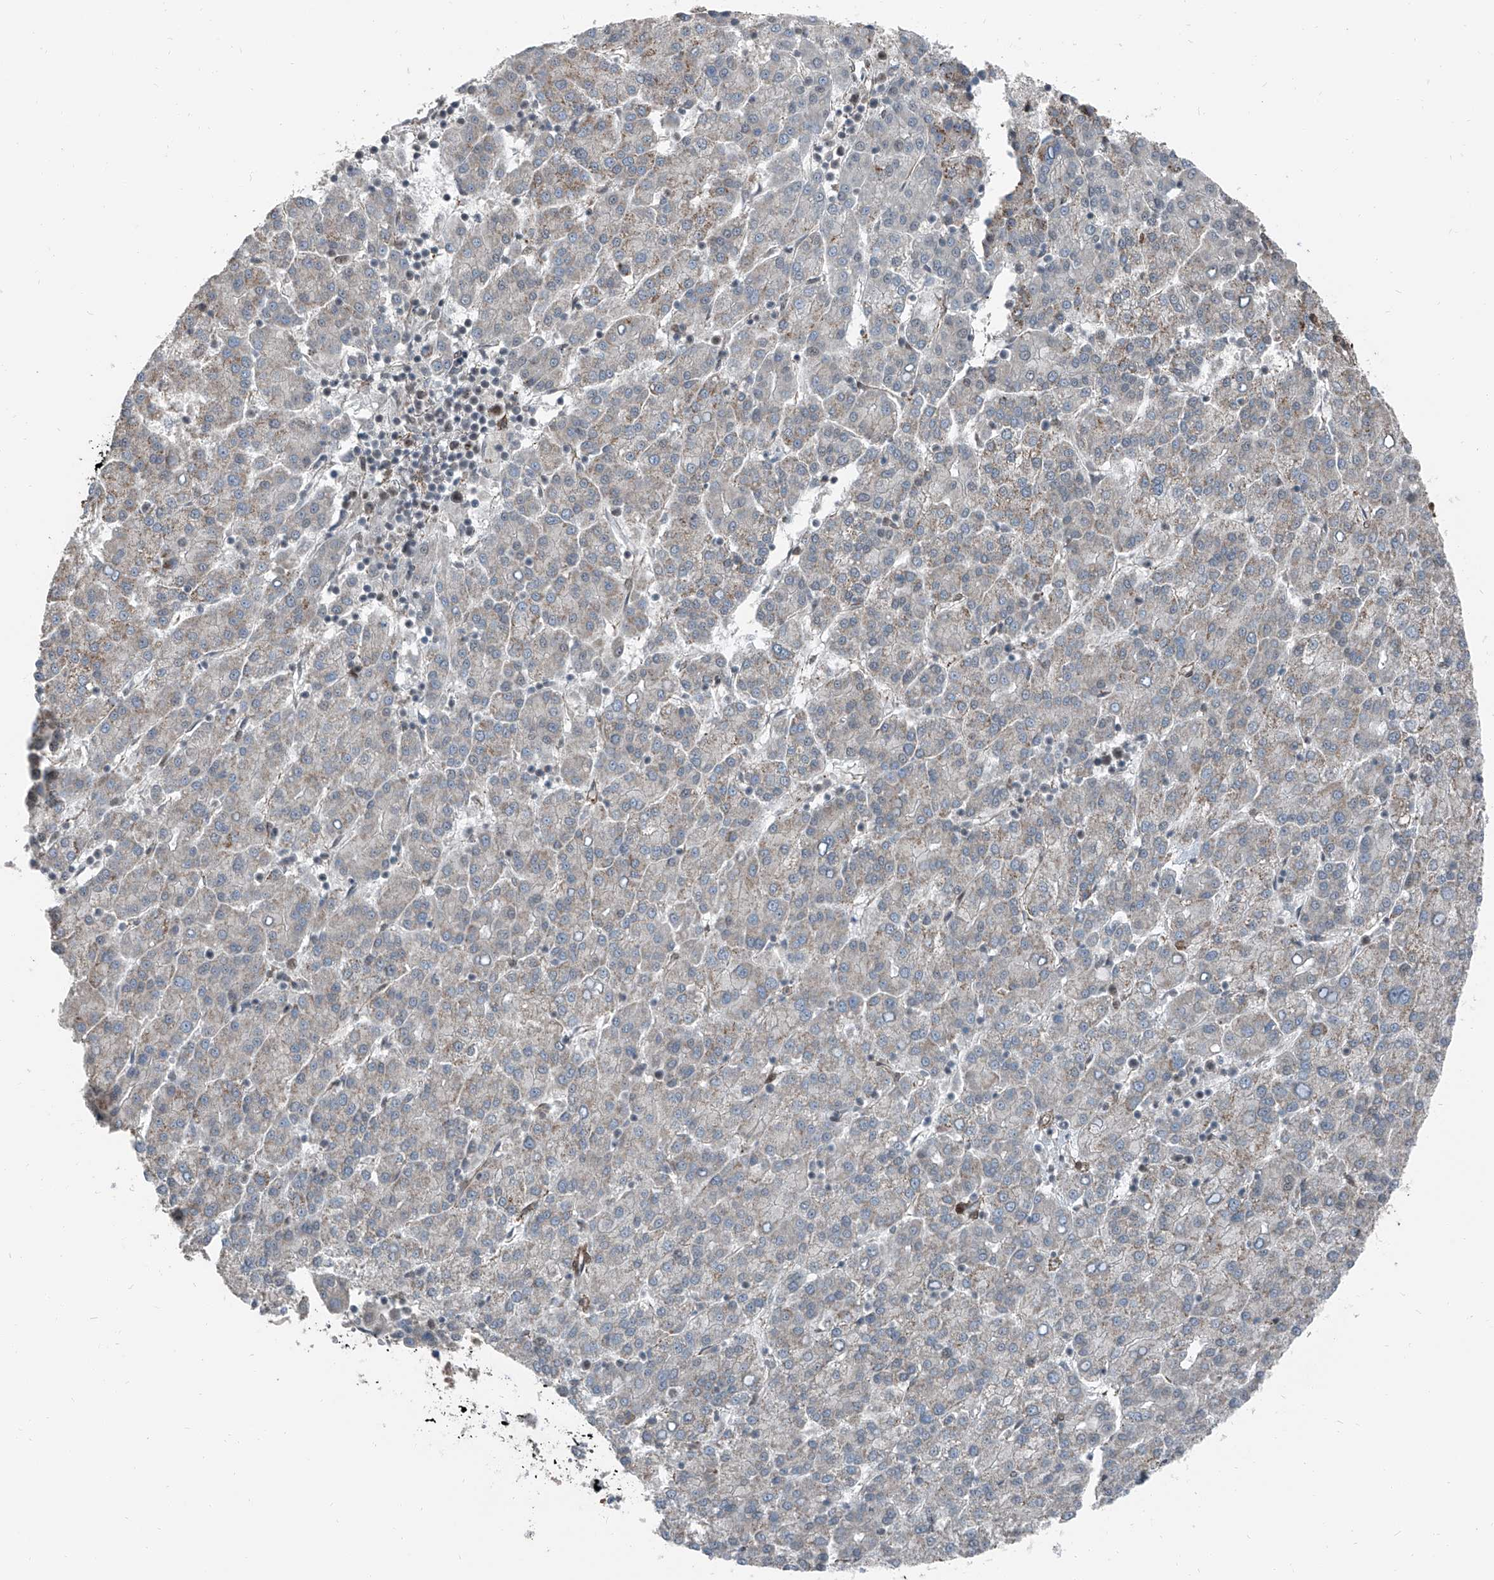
{"staining": {"intensity": "weak", "quantity": "<25%", "location": "cytoplasmic/membranous"}, "tissue": "liver cancer", "cell_type": "Tumor cells", "image_type": "cancer", "snomed": [{"axis": "morphology", "description": "Carcinoma, Hepatocellular, NOS"}, {"axis": "topography", "description": "Liver"}], "caption": "Liver cancer stained for a protein using IHC displays no positivity tumor cells.", "gene": "ZNF570", "patient": {"sex": "female", "age": 58}}